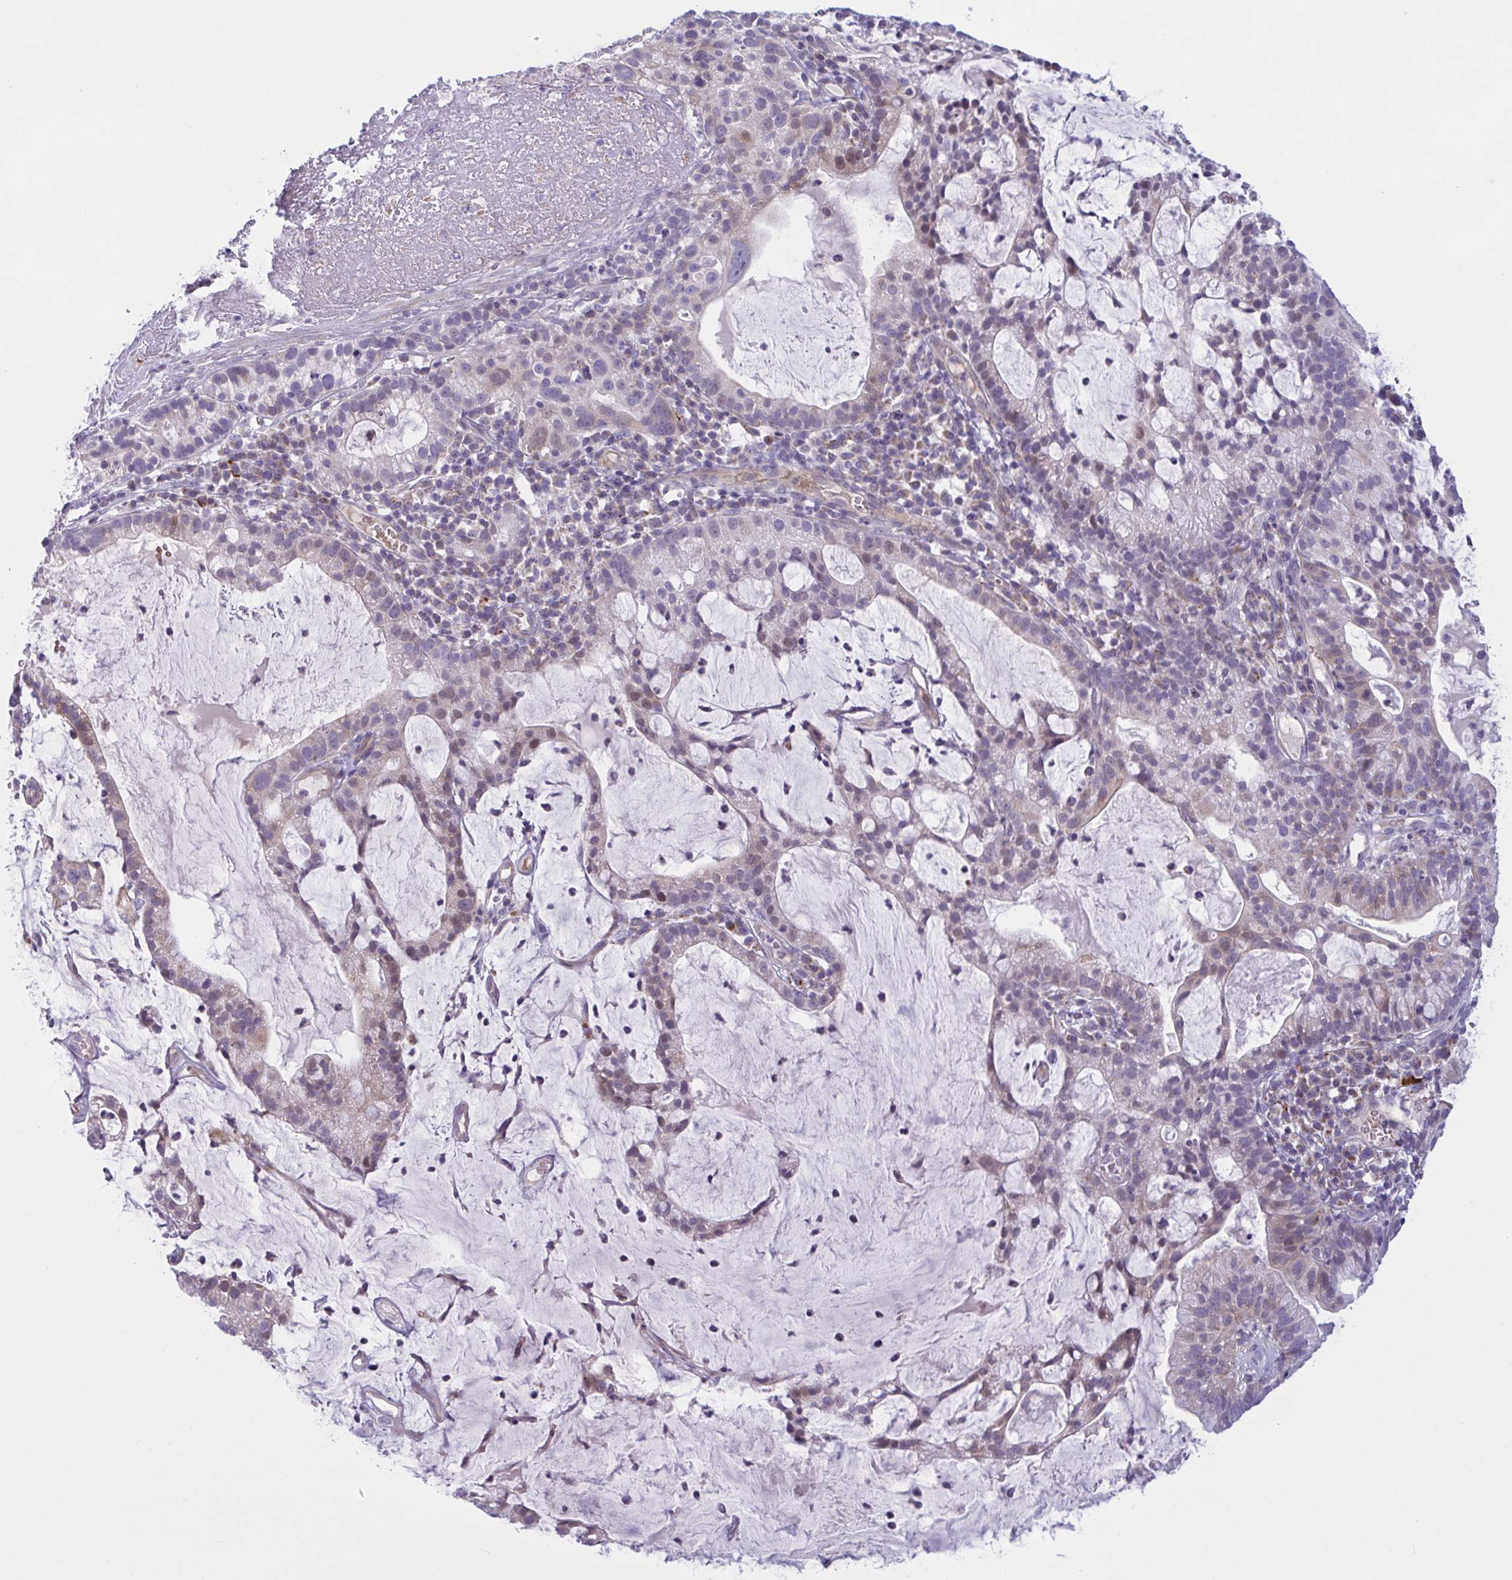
{"staining": {"intensity": "weak", "quantity": "25%-75%", "location": "cytoplasmic/membranous,nuclear"}, "tissue": "cervical cancer", "cell_type": "Tumor cells", "image_type": "cancer", "snomed": [{"axis": "morphology", "description": "Adenocarcinoma, NOS"}, {"axis": "topography", "description": "Cervix"}], "caption": "Approximately 25%-75% of tumor cells in human cervical cancer (adenocarcinoma) display weak cytoplasmic/membranous and nuclear protein positivity as visualized by brown immunohistochemical staining.", "gene": "VWC2", "patient": {"sex": "female", "age": 41}}